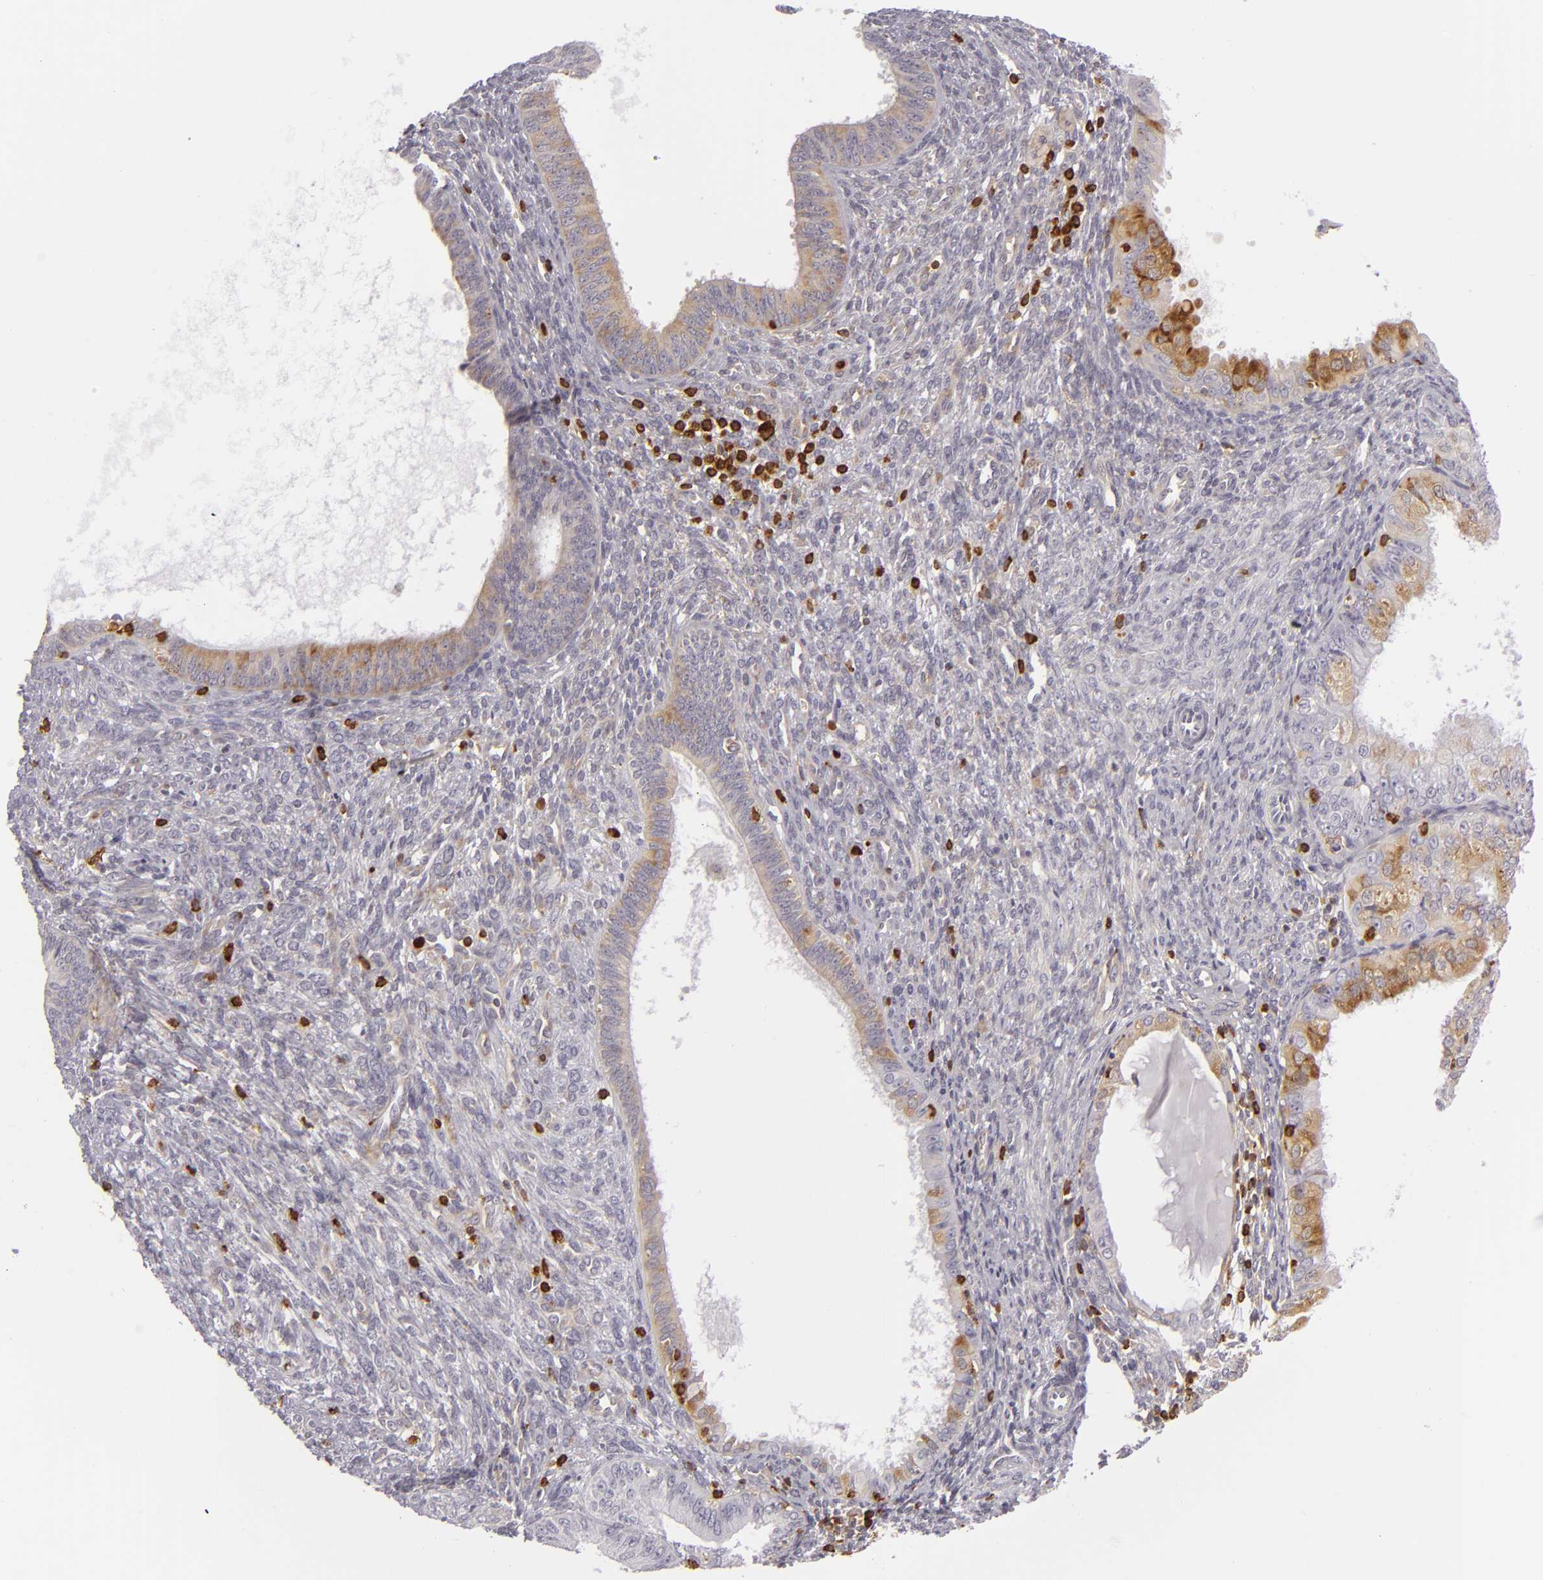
{"staining": {"intensity": "weak", "quantity": "25%-75%", "location": "cytoplasmic/membranous"}, "tissue": "endometrial cancer", "cell_type": "Tumor cells", "image_type": "cancer", "snomed": [{"axis": "morphology", "description": "Adenocarcinoma, NOS"}, {"axis": "topography", "description": "Endometrium"}], "caption": "Endometrial cancer tissue reveals weak cytoplasmic/membranous positivity in approximately 25%-75% of tumor cells", "gene": "APOBEC3G", "patient": {"sex": "female", "age": 76}}